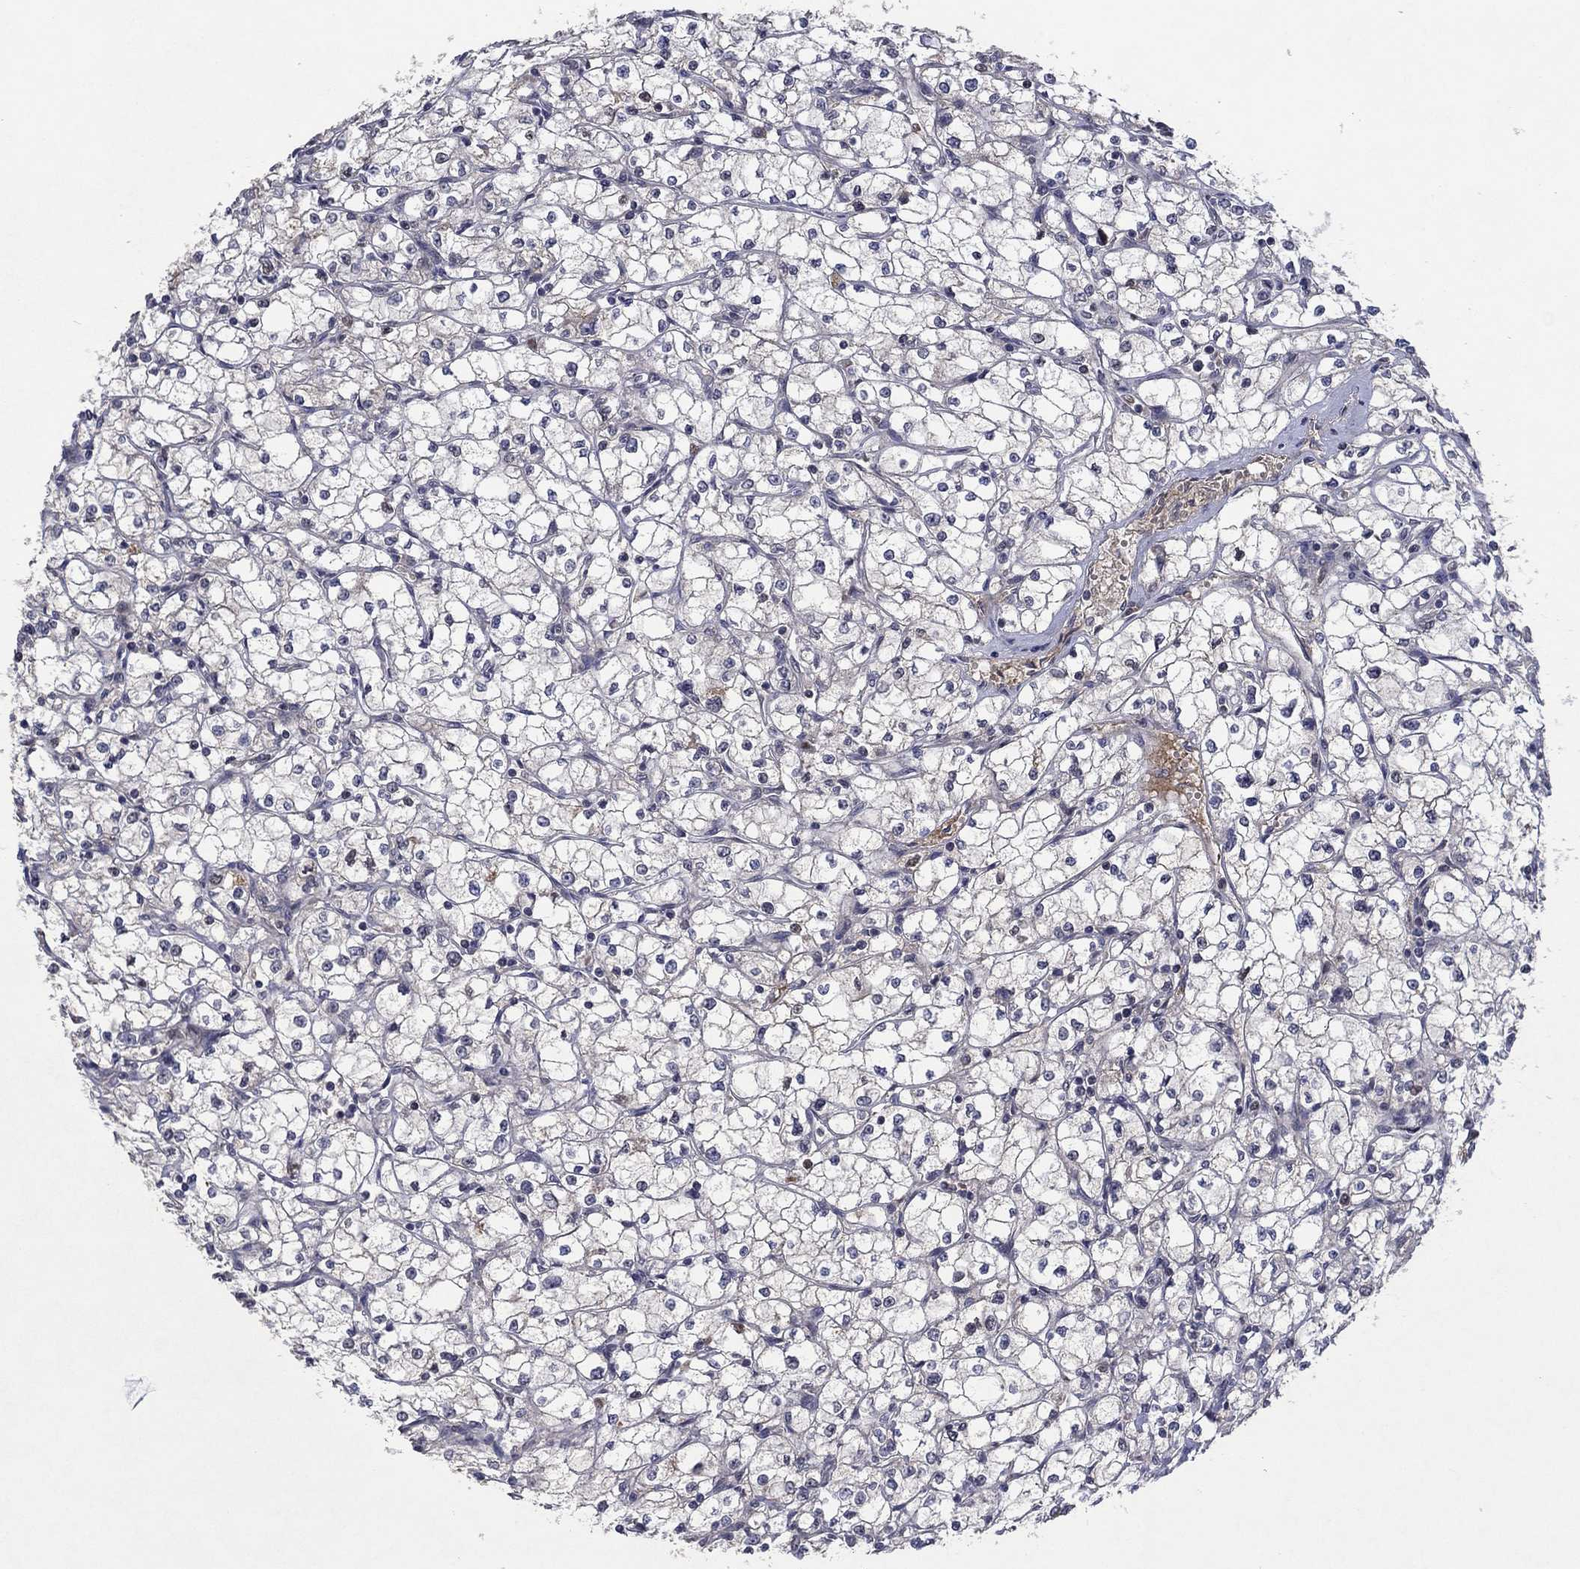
{"staining": {"intensity": "negative", "quantity": "none", "location": "none"}, "tissue": "renal cancer", "cell_type": "Tumor cells", "image_type": "cancer", "snomed": [{"axis": "morphology", "description": "Adenocarcinoma, NOS"}, {"axis": "topography", "description": "Kidney"}], "caption": "Histopathology image shows no significant protein staining in tumor cells of renal cancer.", "gene": "IL4", "patient": {"sex": "male", "age": 67}}